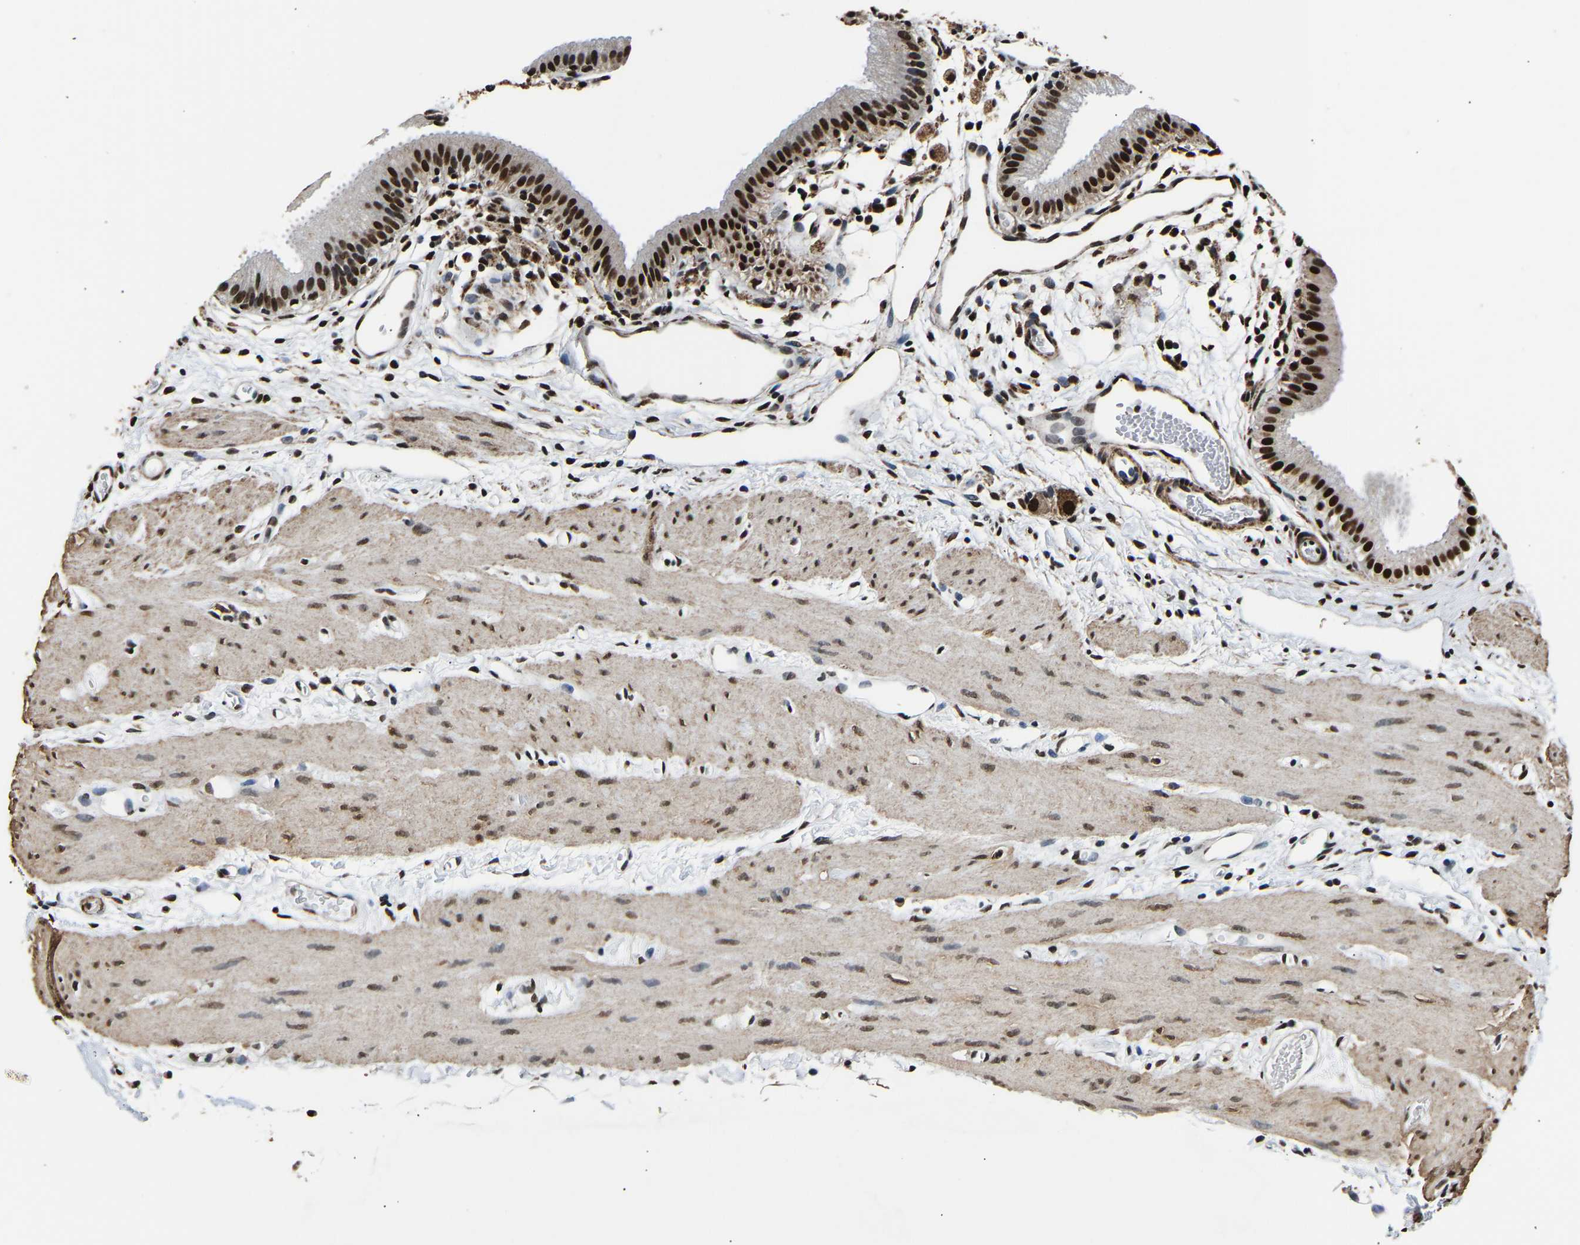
{"staining": {"intensity": "strong", "quantity": ">75%", "location": "nuclear"}, "tissue": "gallbladder", "cell_type": "Glandular cells", "image_type": "normal", "snomed": [{"axis": "morphology", "description": "Normal tissue, NOS"}, {"axis": "topography", "description": "Gallbladder"}], "caption": "Immunohistochemical staining of normal human gallbladder demonstrates high levels of strong nuclear expression in about >75% of glandular cells.", "gene": "SAFB", "patient": {"sex": "female", "age": 26}}